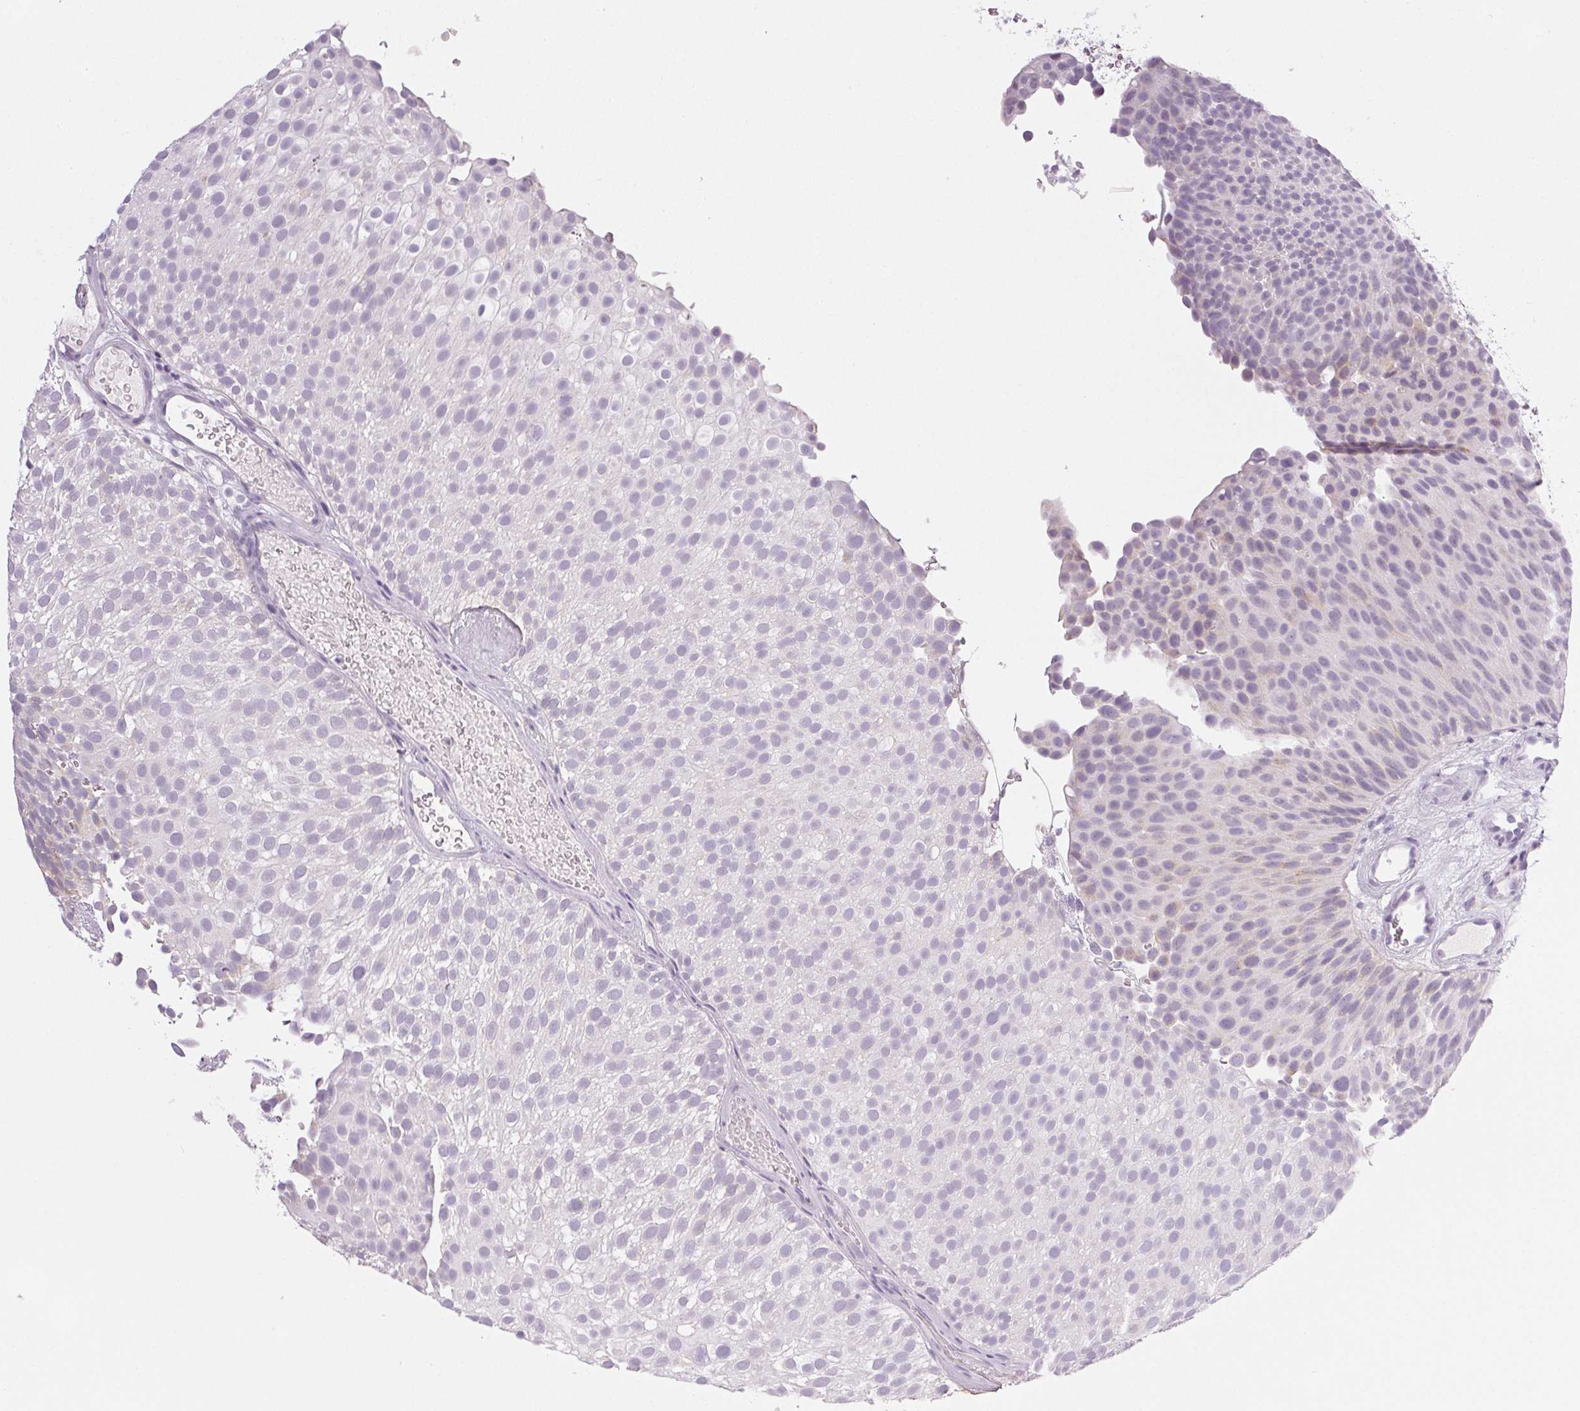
{"staining": {"intensity": "negative", "quantity": "none", "location": "none"}, "tissue": "urothelial cancer", "cell_type": "Tumor cells", "image_type": "cancer", "snomed": [{"axis": "morphology", "description": "Urothelial carcinoma, Low grade"}, {"axis": "topography", "description": "Urinary bladder"}], "caption": "A micrograph of human urothelial cancer is negative for staining in tumor cells.", "gene": "COL7A1", "patient": {"sex": "male", "age": 78}}